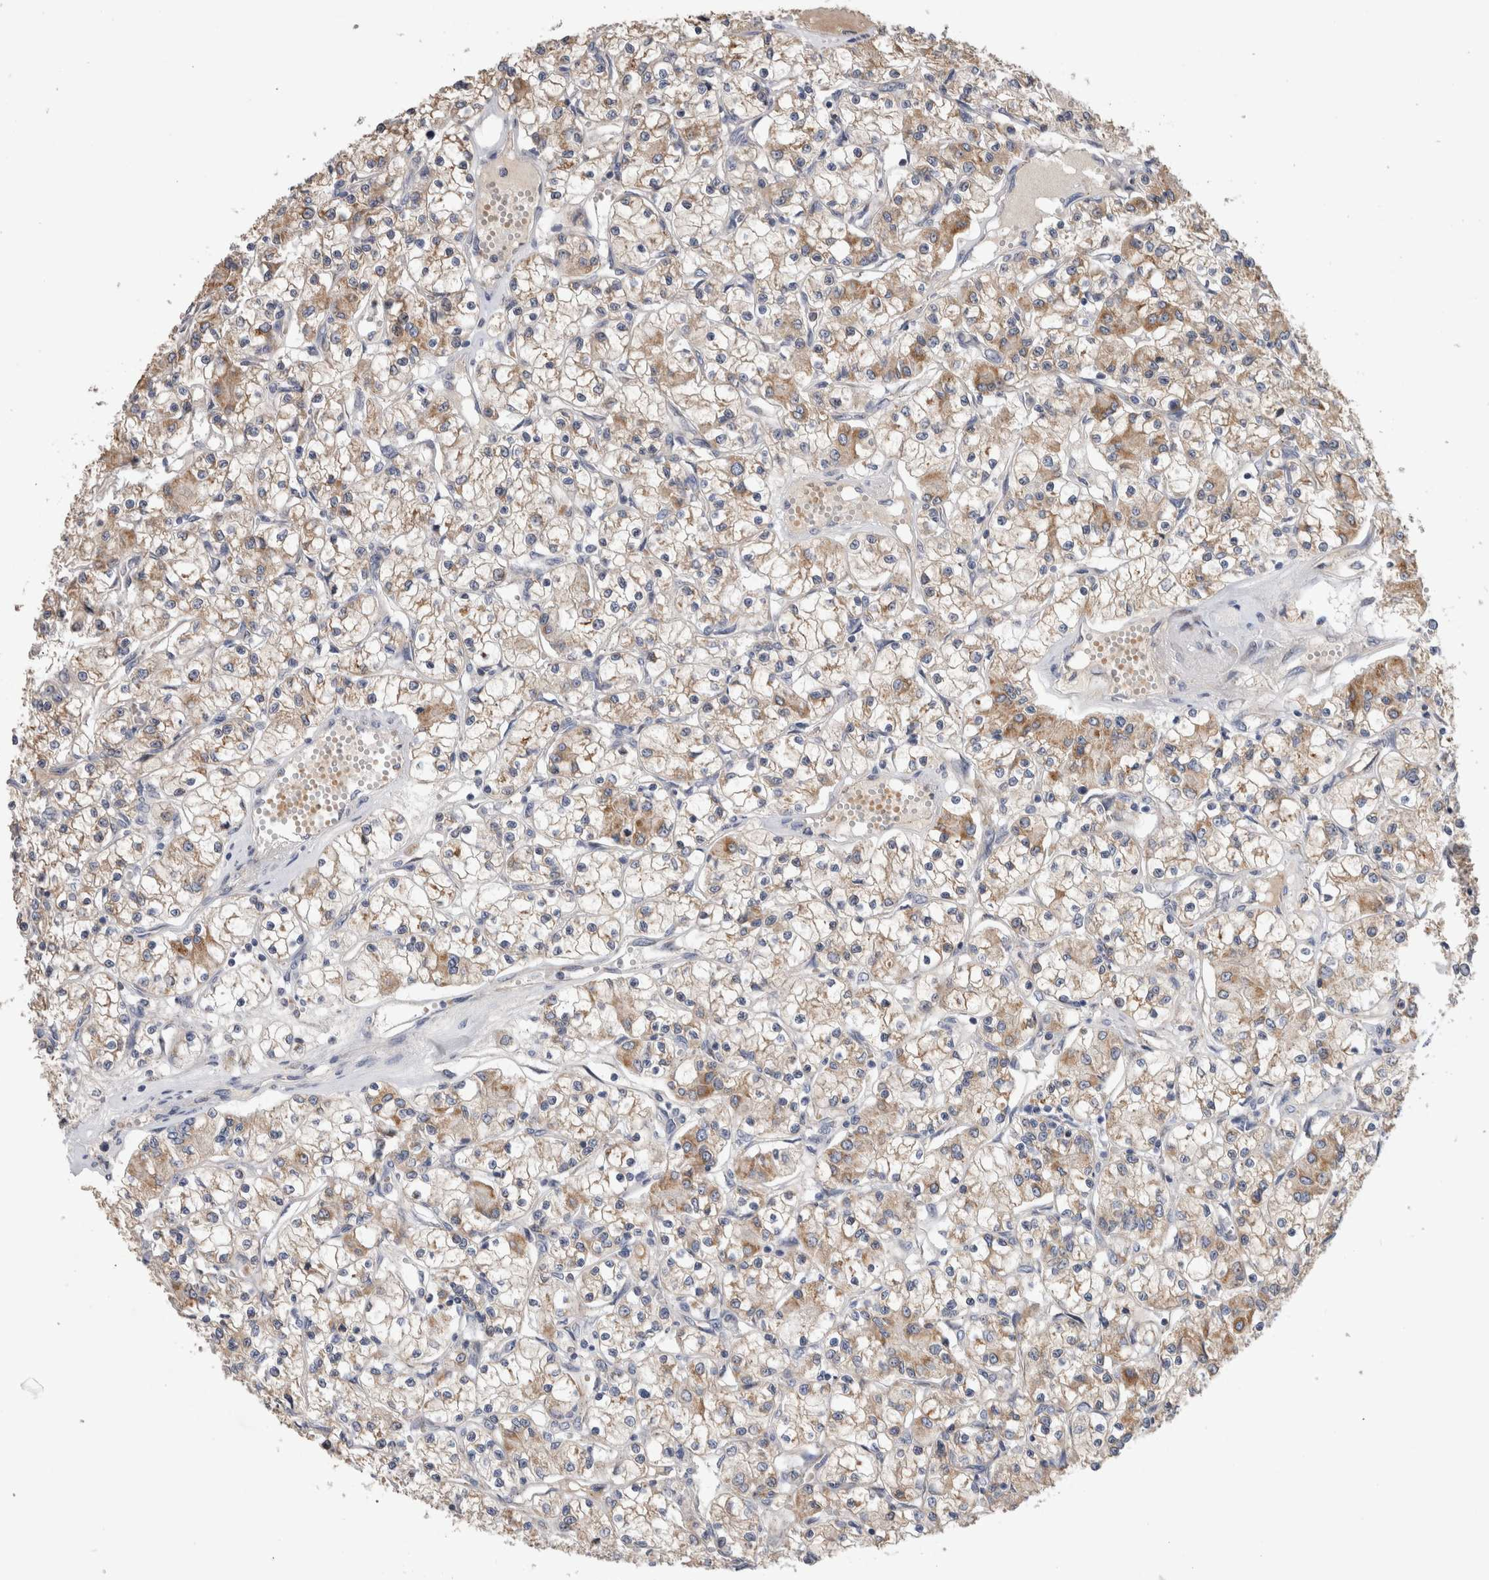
{"staining": {"intensity": "moderate", "quantity": "25%-75%", "location": "cytoplasmic/membranous"}, "tissue": "renal cancer", "cell_type": "Tumor cells", "image_type": "cancer", "snomed": [{"axis": "morphology", "description": "Adenocarcinoma, NOS"}, {"axis": "topography", "description": "Kidney"}], "caption": "Renal cancer tissue shows moderate cytoplasmic/membranous staining in about 25%-75% of tumor cells (DAB = brown stain, brightfield microscopy at high magnification).", "gene": "IARS2", "patient": {"sex": "female", "age": 59}}